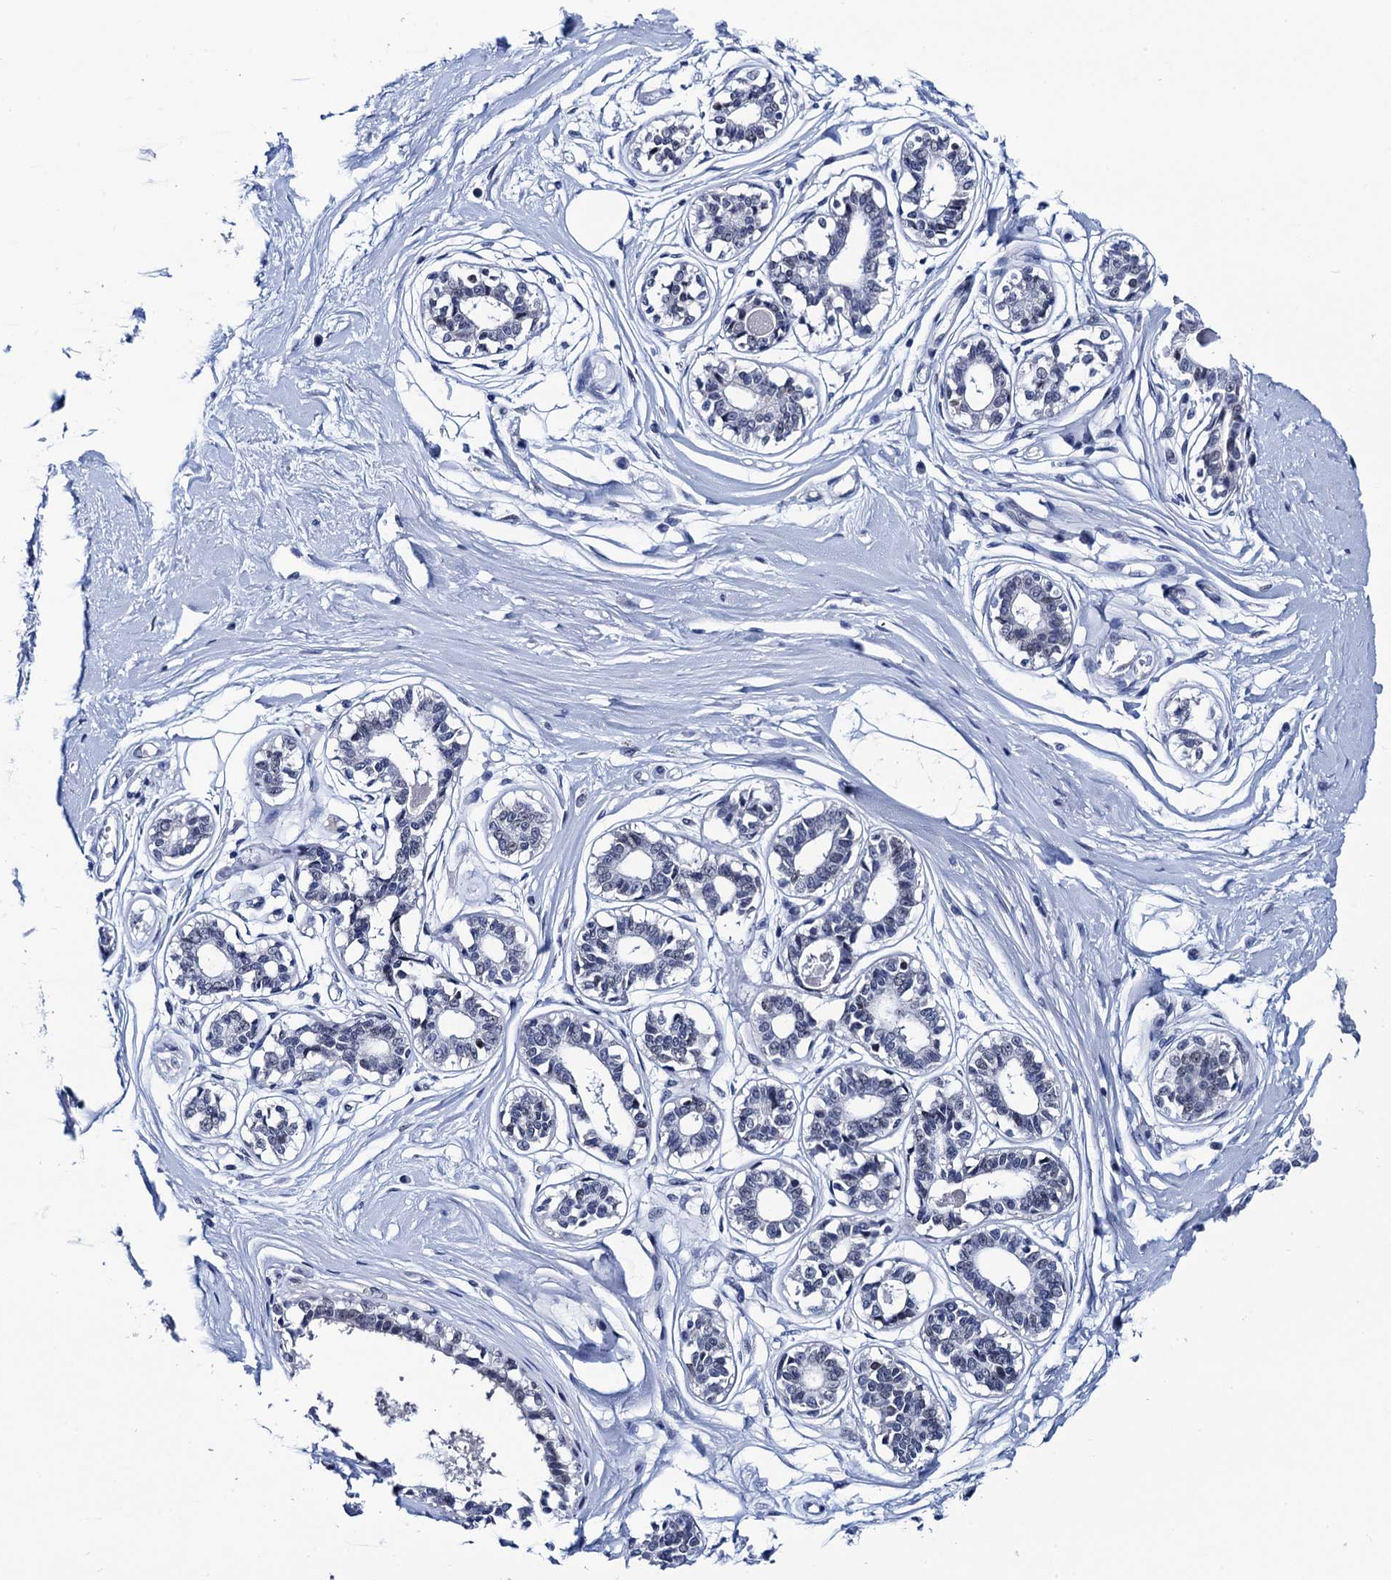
{"staining": {"intensity": "negative", "quantity": "none", "location": "none"}, "tissue": "breast", "cell_type": "Adipocytes", "image_type": "normal", "snomed": [{"axis": "morphology", "description": "Normal tissue, NOS"}, {"axis": "topography", "description": "Breast"}], "caption": "This is a photomicrograph of immunohistochemistry (IHC) staining of unremarkable breast, which shows no expression in adipocytes.", "gene": "C16orf87", "patient": {"sex": "female", "age": 45}}